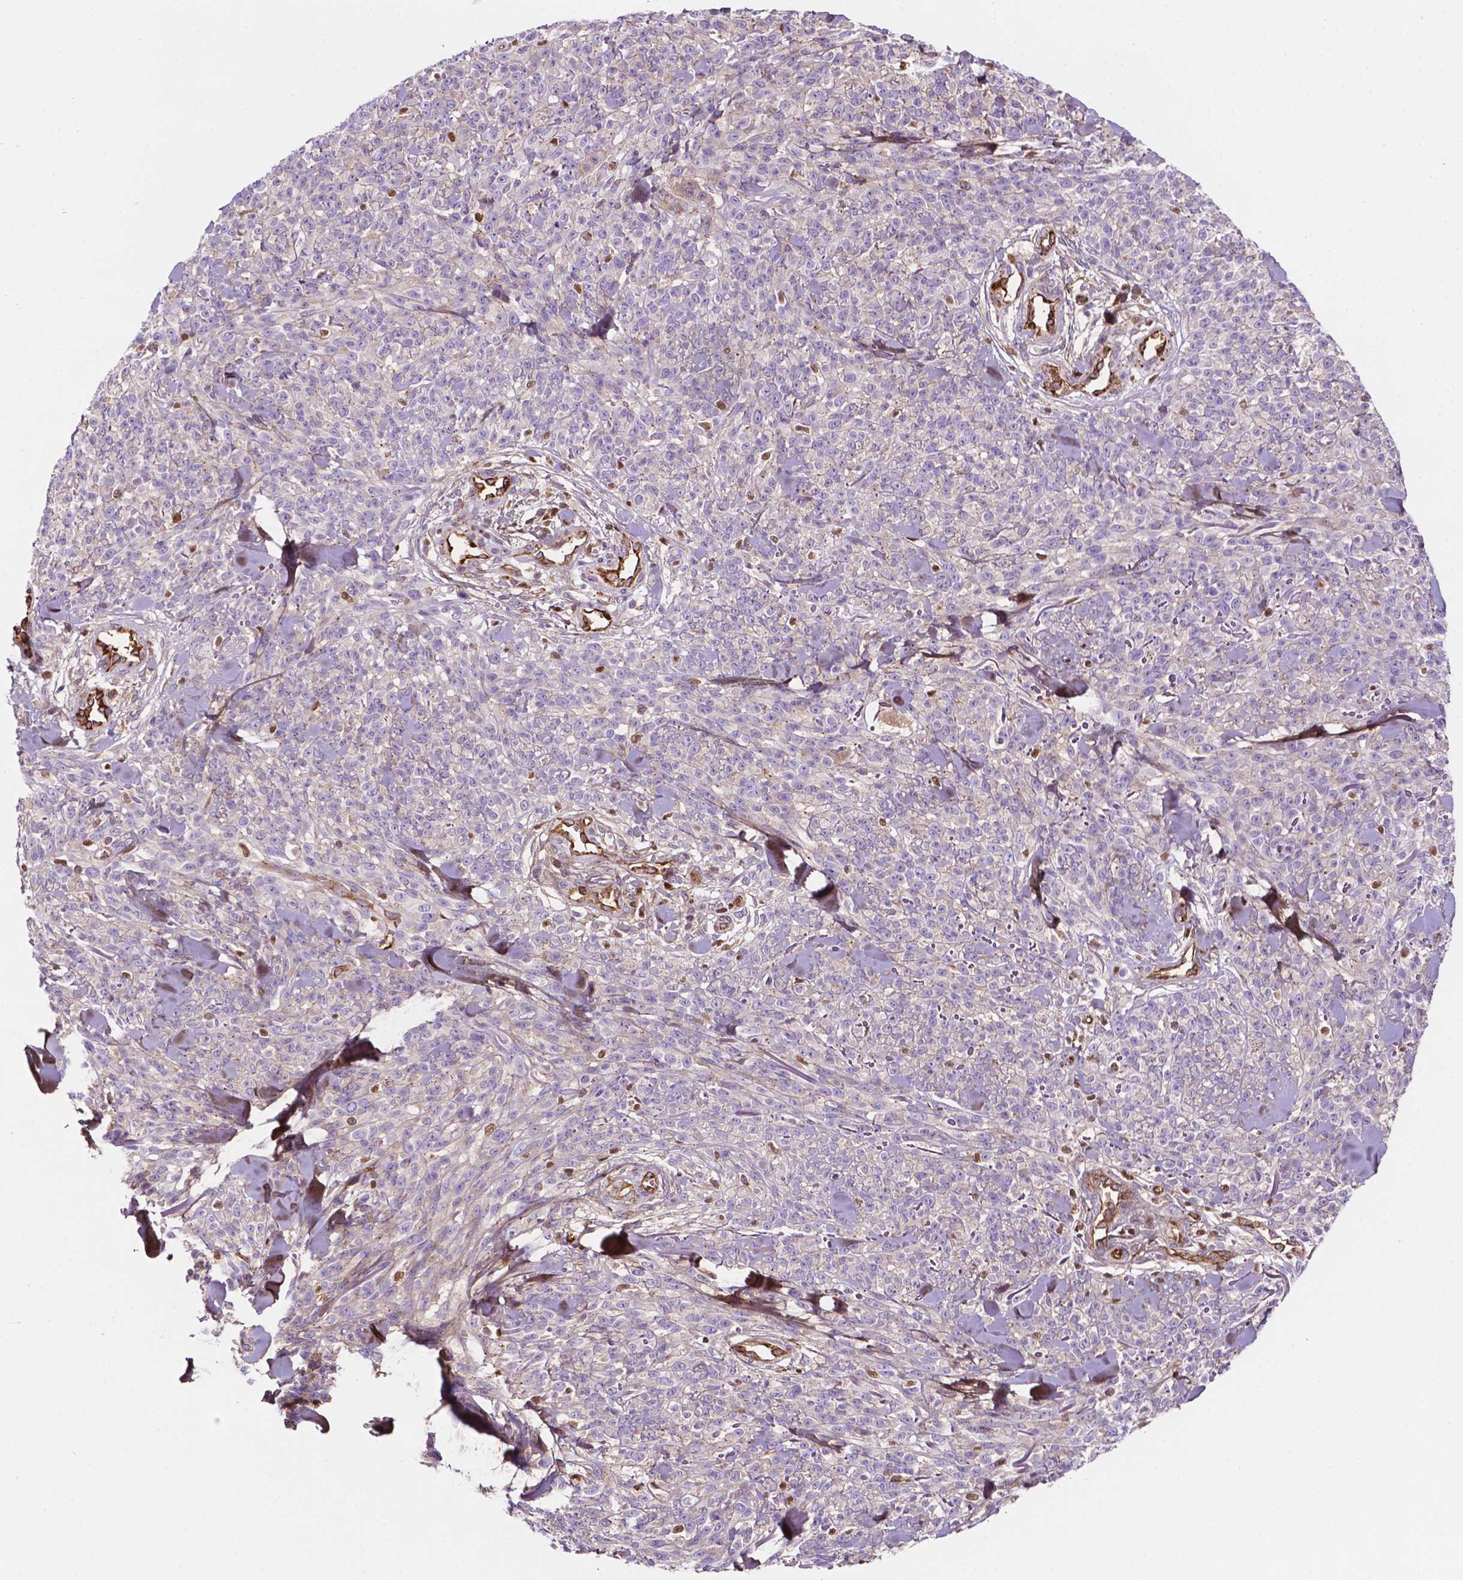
{"staining": {"intensity": "negative", "quantity": "none", "location": "none"}, "tissue": "melanoma", "cell_type": "Tumor cells", "image_type": "cancer", "snomed": [{"axis": "morphology", "description": "Malignant melanoma, NOS"}, {"axis": "topography", "description": "Skin"}, {"axis": "topography", "description": "Skin of trunk"}], "caption": "IHC of melanoma demonstrates no staining in tumor cells.", "gene": "DCN", "patient": {"sex": "male", "age": 74}}